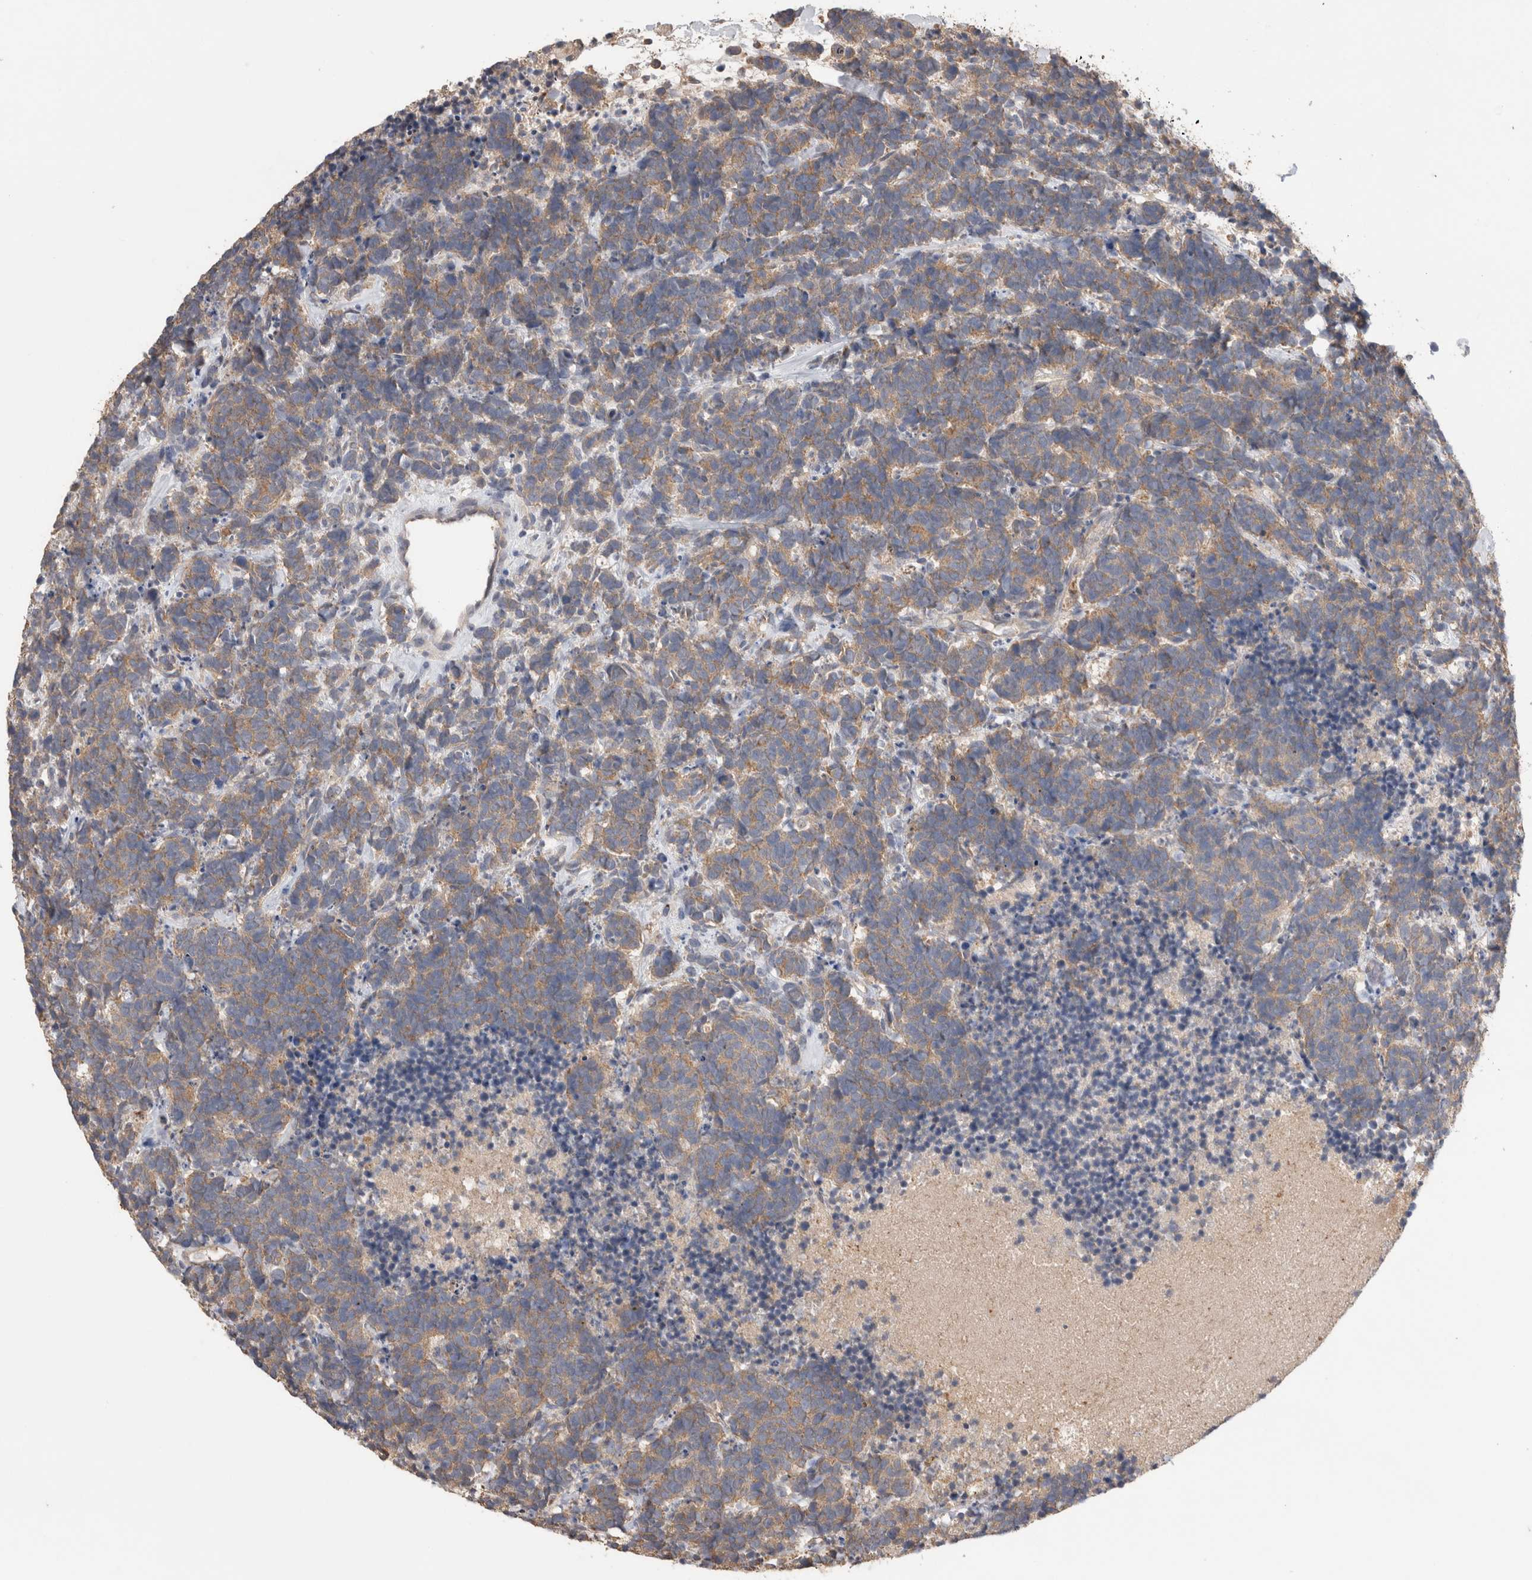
{"staining": {"intensity": "weak", "quantity": ">75%", "location": "cytoplasmic/membranous"}, "tissue": "carcinoid", "cell_type": "Tumor cells", "image_type": "cancer", "snomed": [{"axis": "morphology", "description": "Carcinoma, NOS"}, {"axis": "morphology", "description": "Carcinoid, malignant, NOS"}, {"axis": "topography", "description": "Urinary bladder"}], "caption": "A brown stain shows weak cytoplasmic/membranous positivity of a protein in carcinoma tumor cells.", "gene": "PPP3CC", "patient": {"sex": "male", "age": 57}}